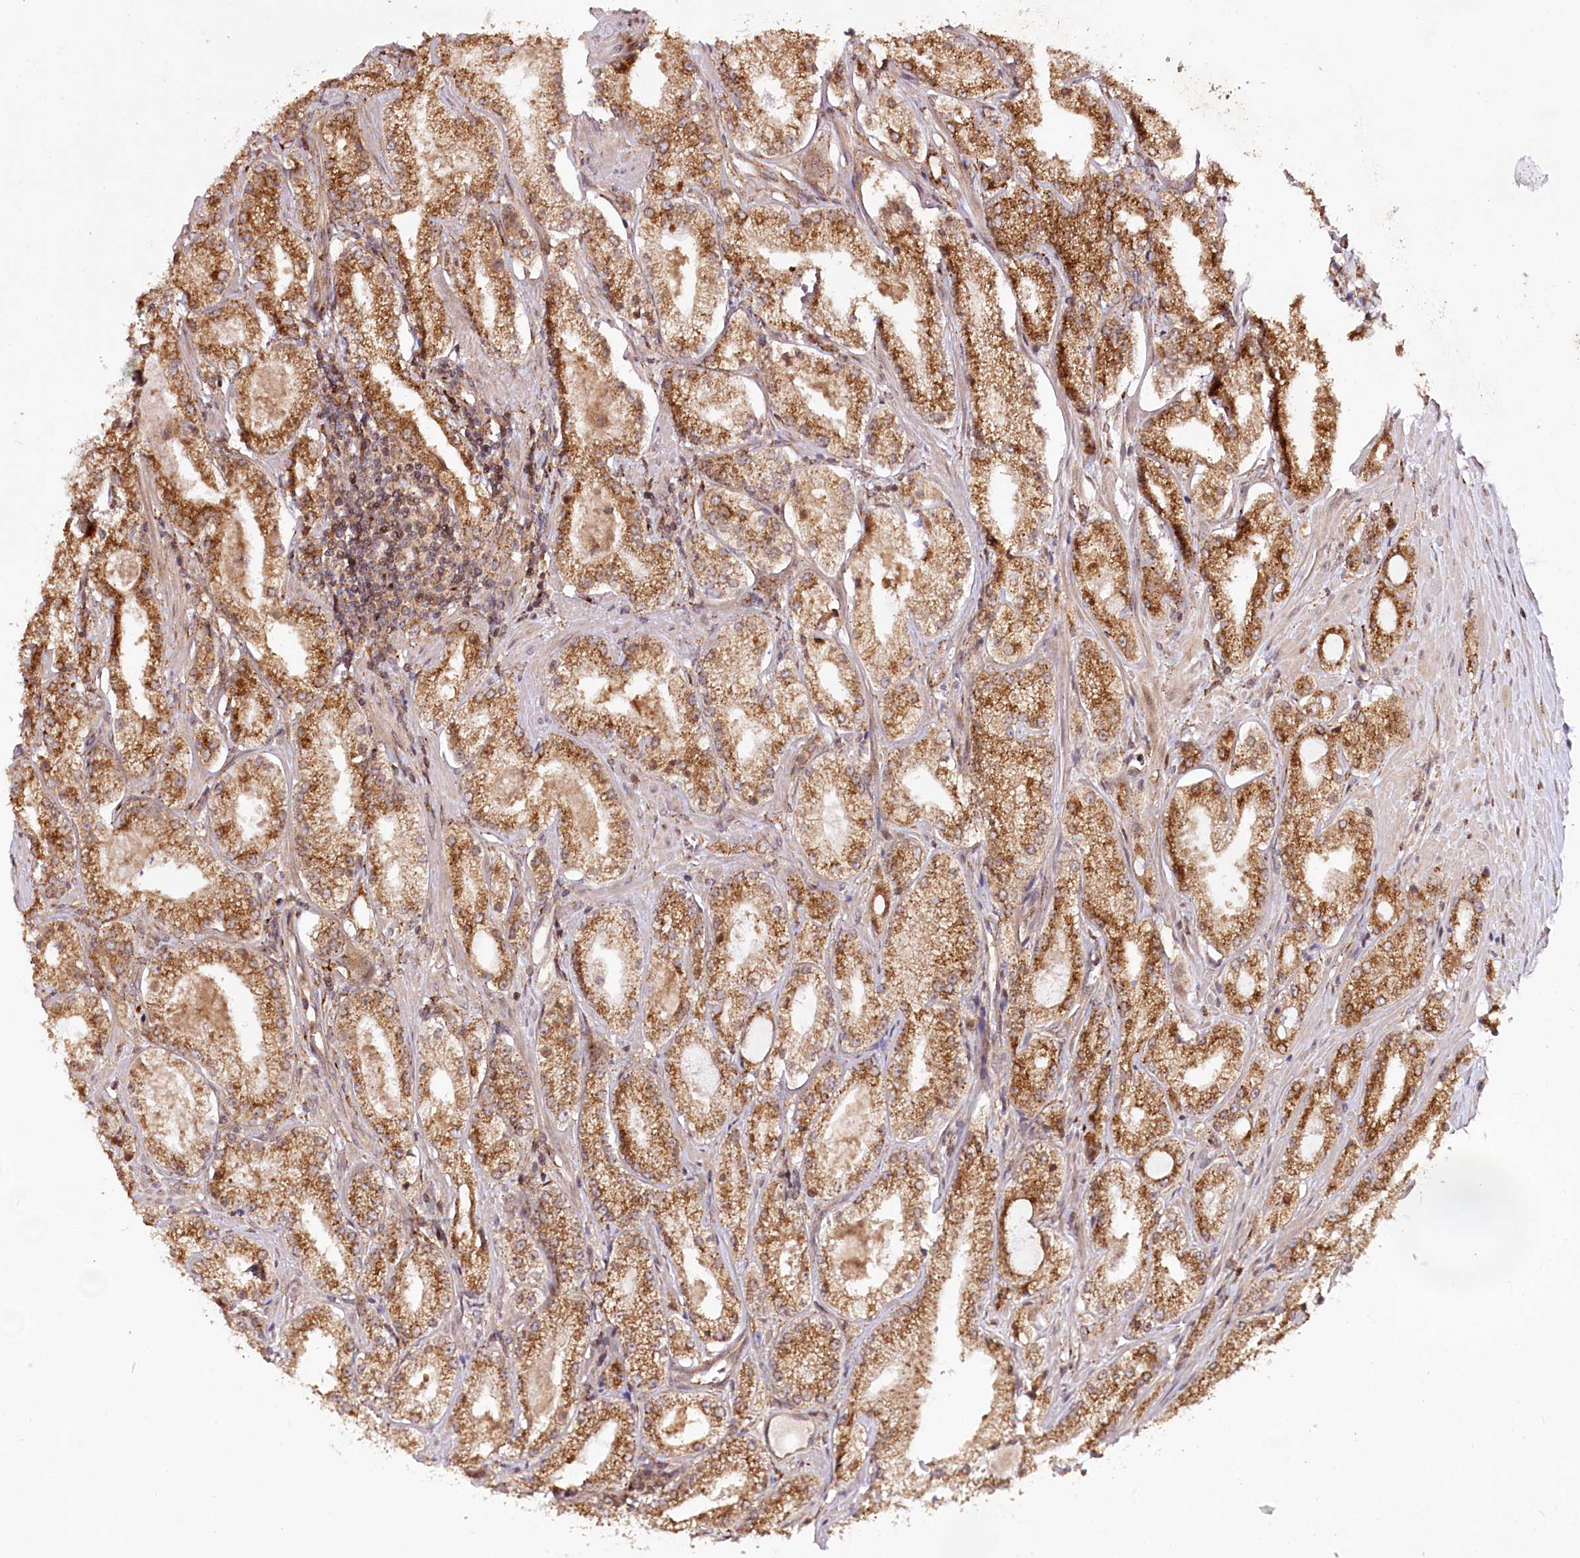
{"staining": {"intensity": "moderate", "quantity": ">75%", "location": "cytoplasmic/membranous"}, "tissue": "prostate cancer", "cell_type": "Tumor cells", "image_type": "cancer", "snomed": [{"axis": "morphology", "description": "Adenocarcinoma, Low grade"}, {"axis": "topography", "description": "Prostate"}], "caption": "Immunohistochemistry staining of prostate cancer, which exhibits medium levels of moderate cytoplasmic/membranous positivity in approximately >75% of tumor cells indicating moderate cytoplasmic/membranous protein expression. The staining was performed using DAB (brown) for protein detection and nuclei were counterstained in hematoxylin (blue).", "gene": "COPG1", "patient": {"sex": "male", "age": 69}}